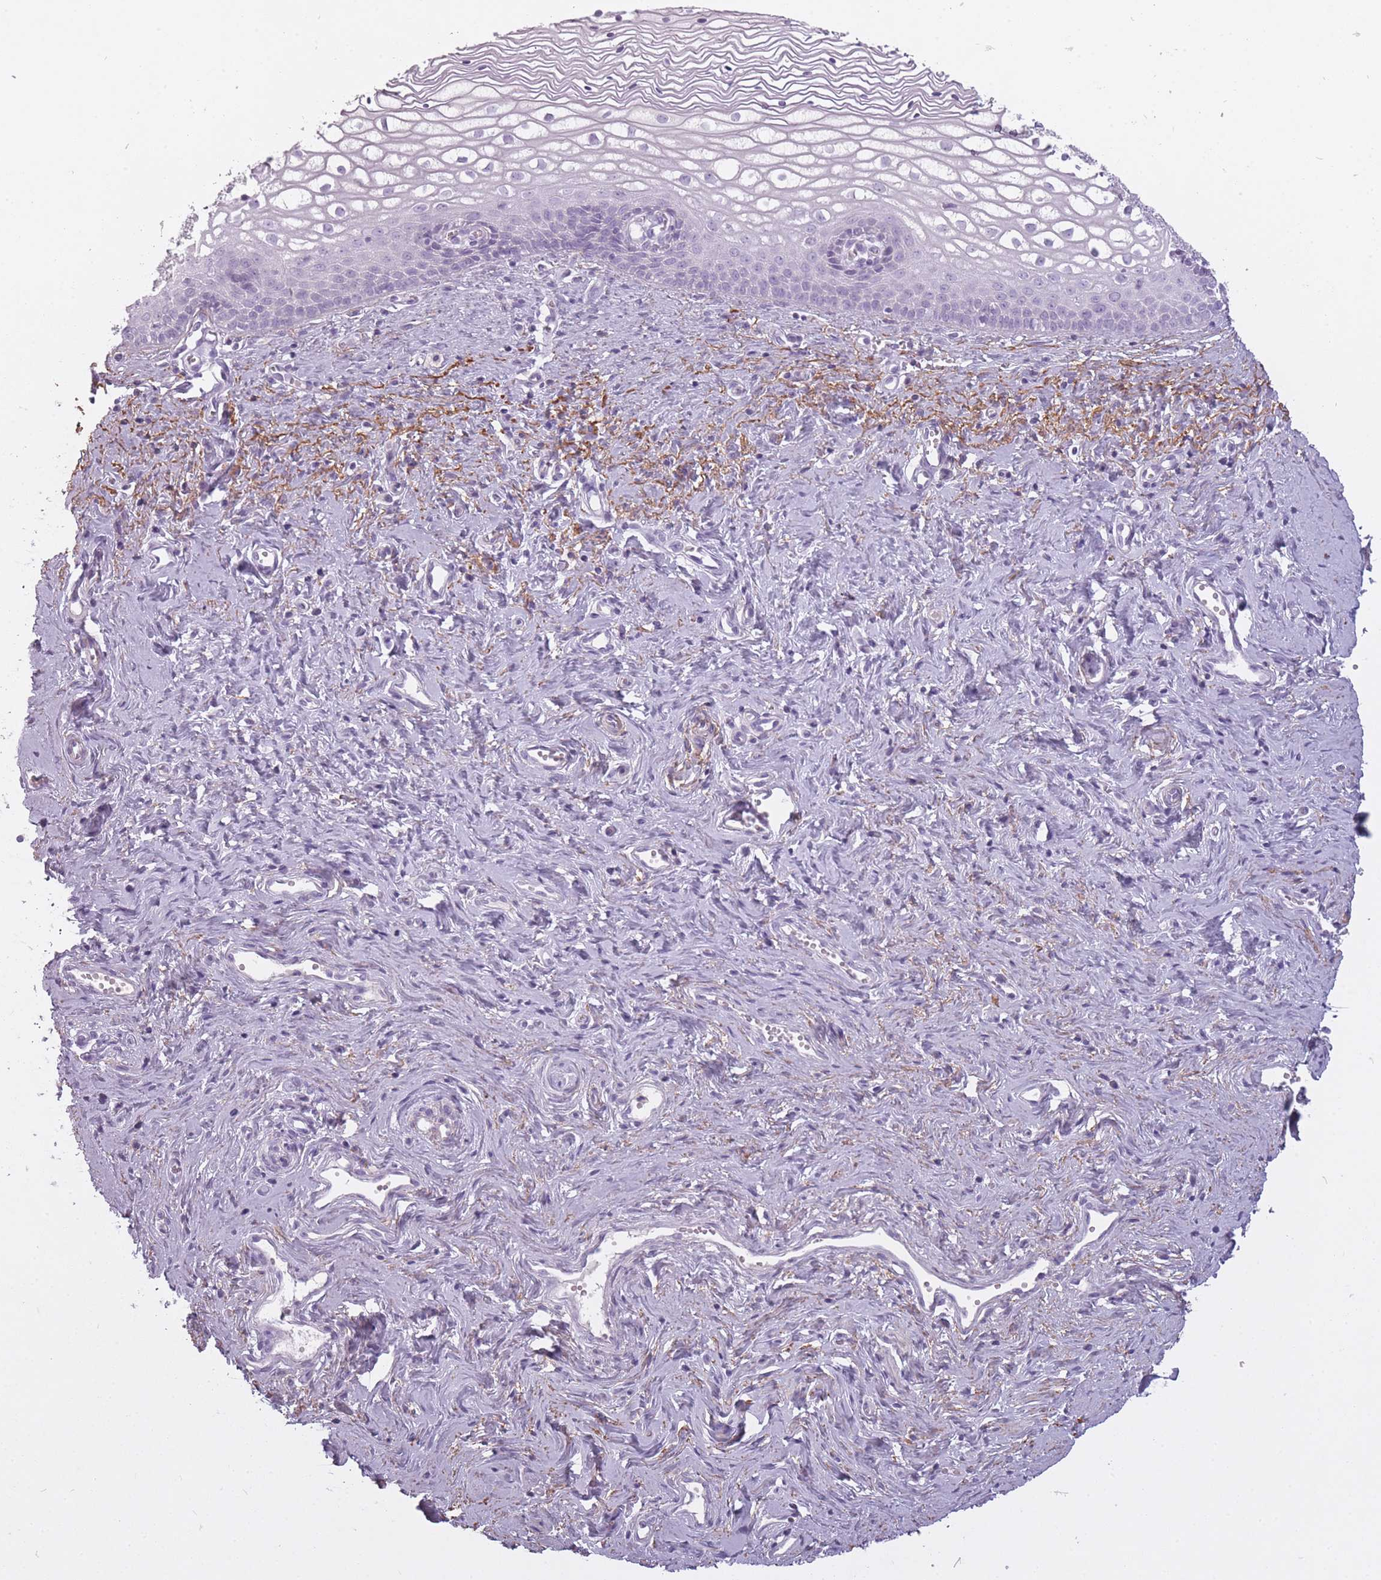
{"staining": {"intensity": "negative", "quantity": "none", "location": "none"}, "tissue": "vagina", "cell_type": "Squamous epithelial cells", "image_type": "normal", "snomed": [{"axis": "morphology", "description": "Normal tissue, NOS"}, {"axis": "topography", "description": "Vagina"}], "caption": "This is an immunohistochemistry image of normal human vagina. There is no positivity in squamous epithelial cells.", "gene": "RFX4", "patient": {"sex": "female", "age": 59}}